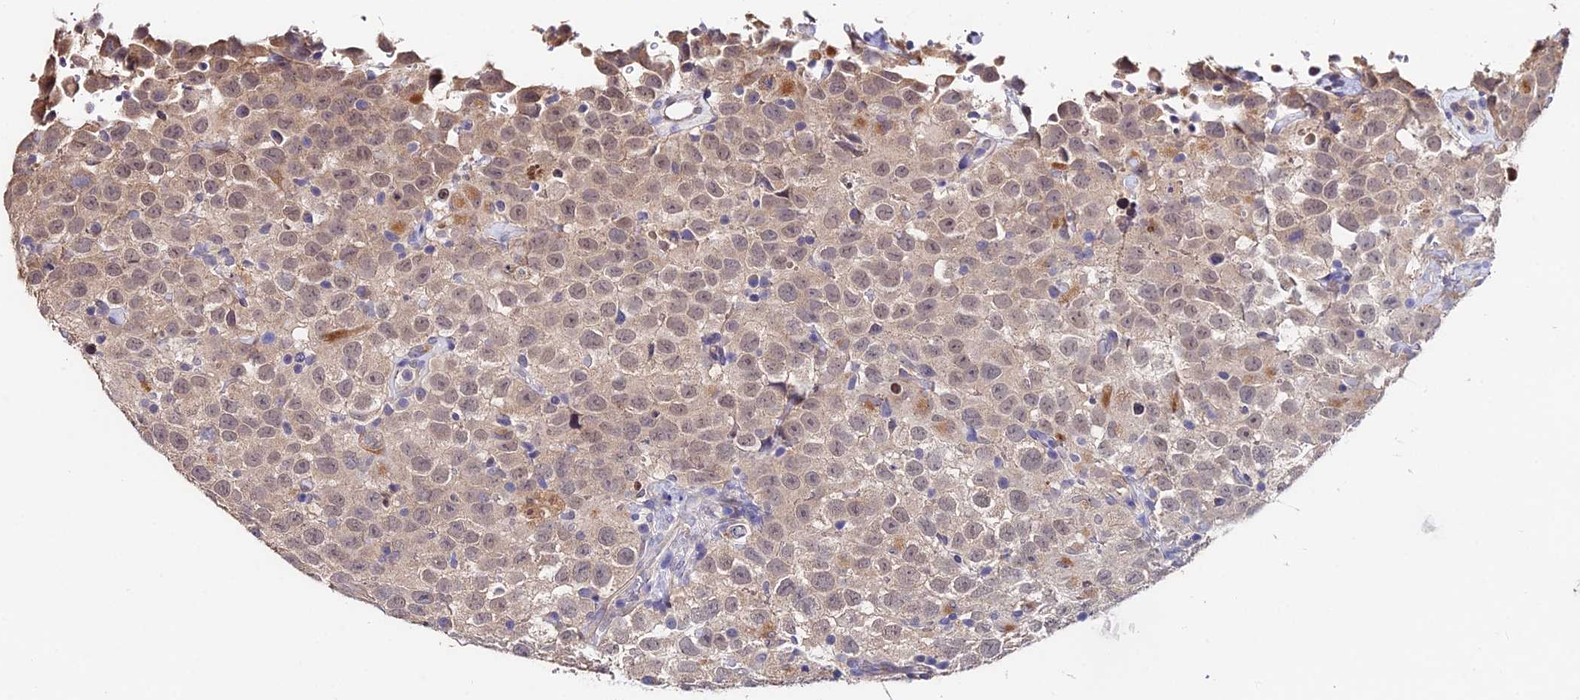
{"staining": {"intensity": "weak", "quantity": "25%-75%", "location": "nuclear"}, "tissue": "testis cancer", "cell_type": "Tumor cells", "image_type": "cancer", "snomed": [{"axis": "morphology", "description": "Seminoma, NOS"}, {"axis": "topography", "description": "Testis"}], "caption": "Weak nuclear positivity for a protein is identified in approximately 25%-75% of tumor cells of seminoma (testis) using IHC.", "gene": "ACTR5", "patient": {"sex": "male", "age": 41}}